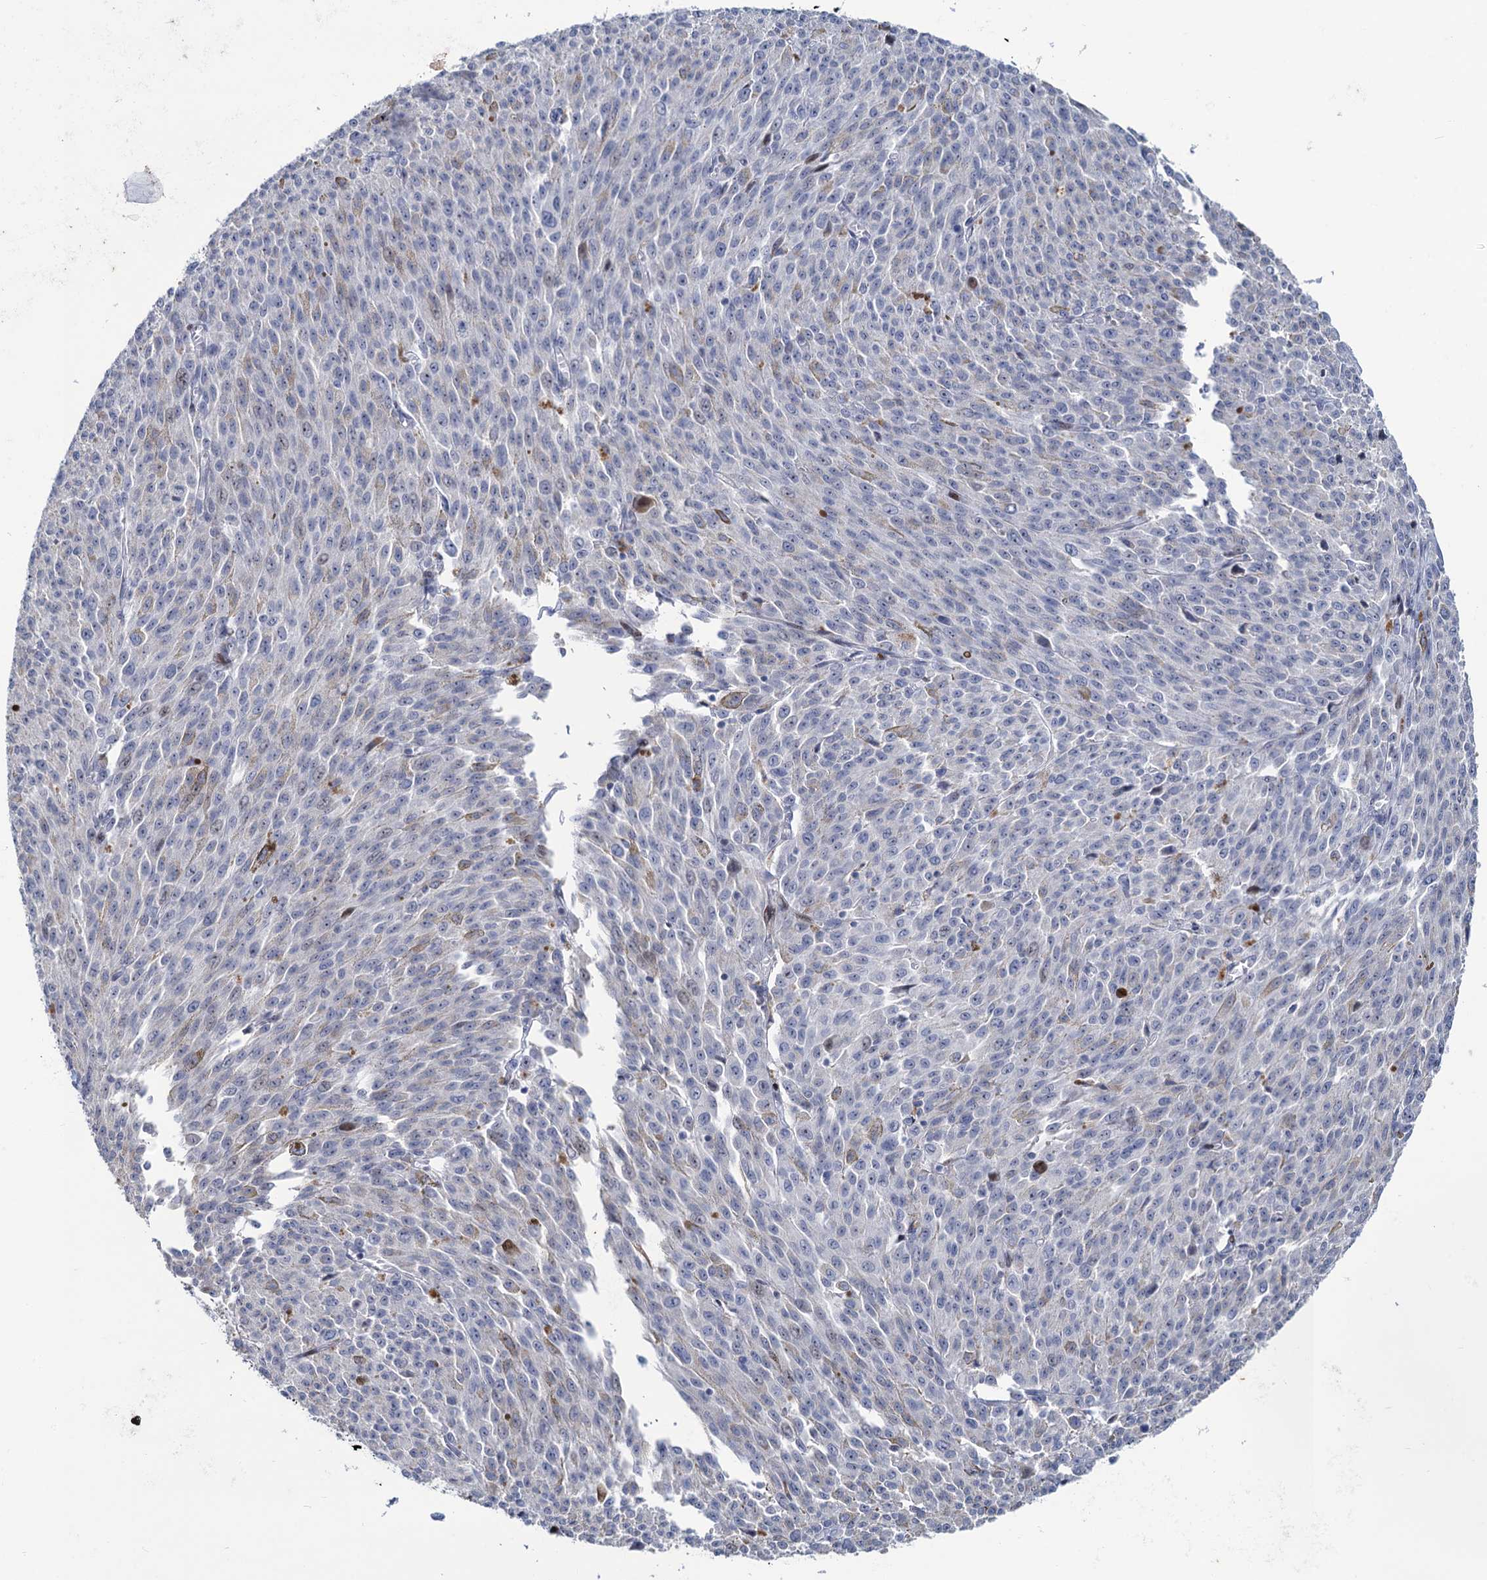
{"staining": {"intensity": "weak", "quantity": "<25%", "location": "cytoplasmic/membranous"}, "tissue": "melanoma", "cell_type": "Tumor cells", "image_type": "cancer", "snomed": [{"axis": "morphology", "description": "Malignant melanoma, NOS"}, {"axis": "topography", "description": "Skin"}], "caption": "Tumor cells are negative for brown protein staining in melanoma.", "gene": "ESYT3", "patient": {"sex": "female", "age": 52}}